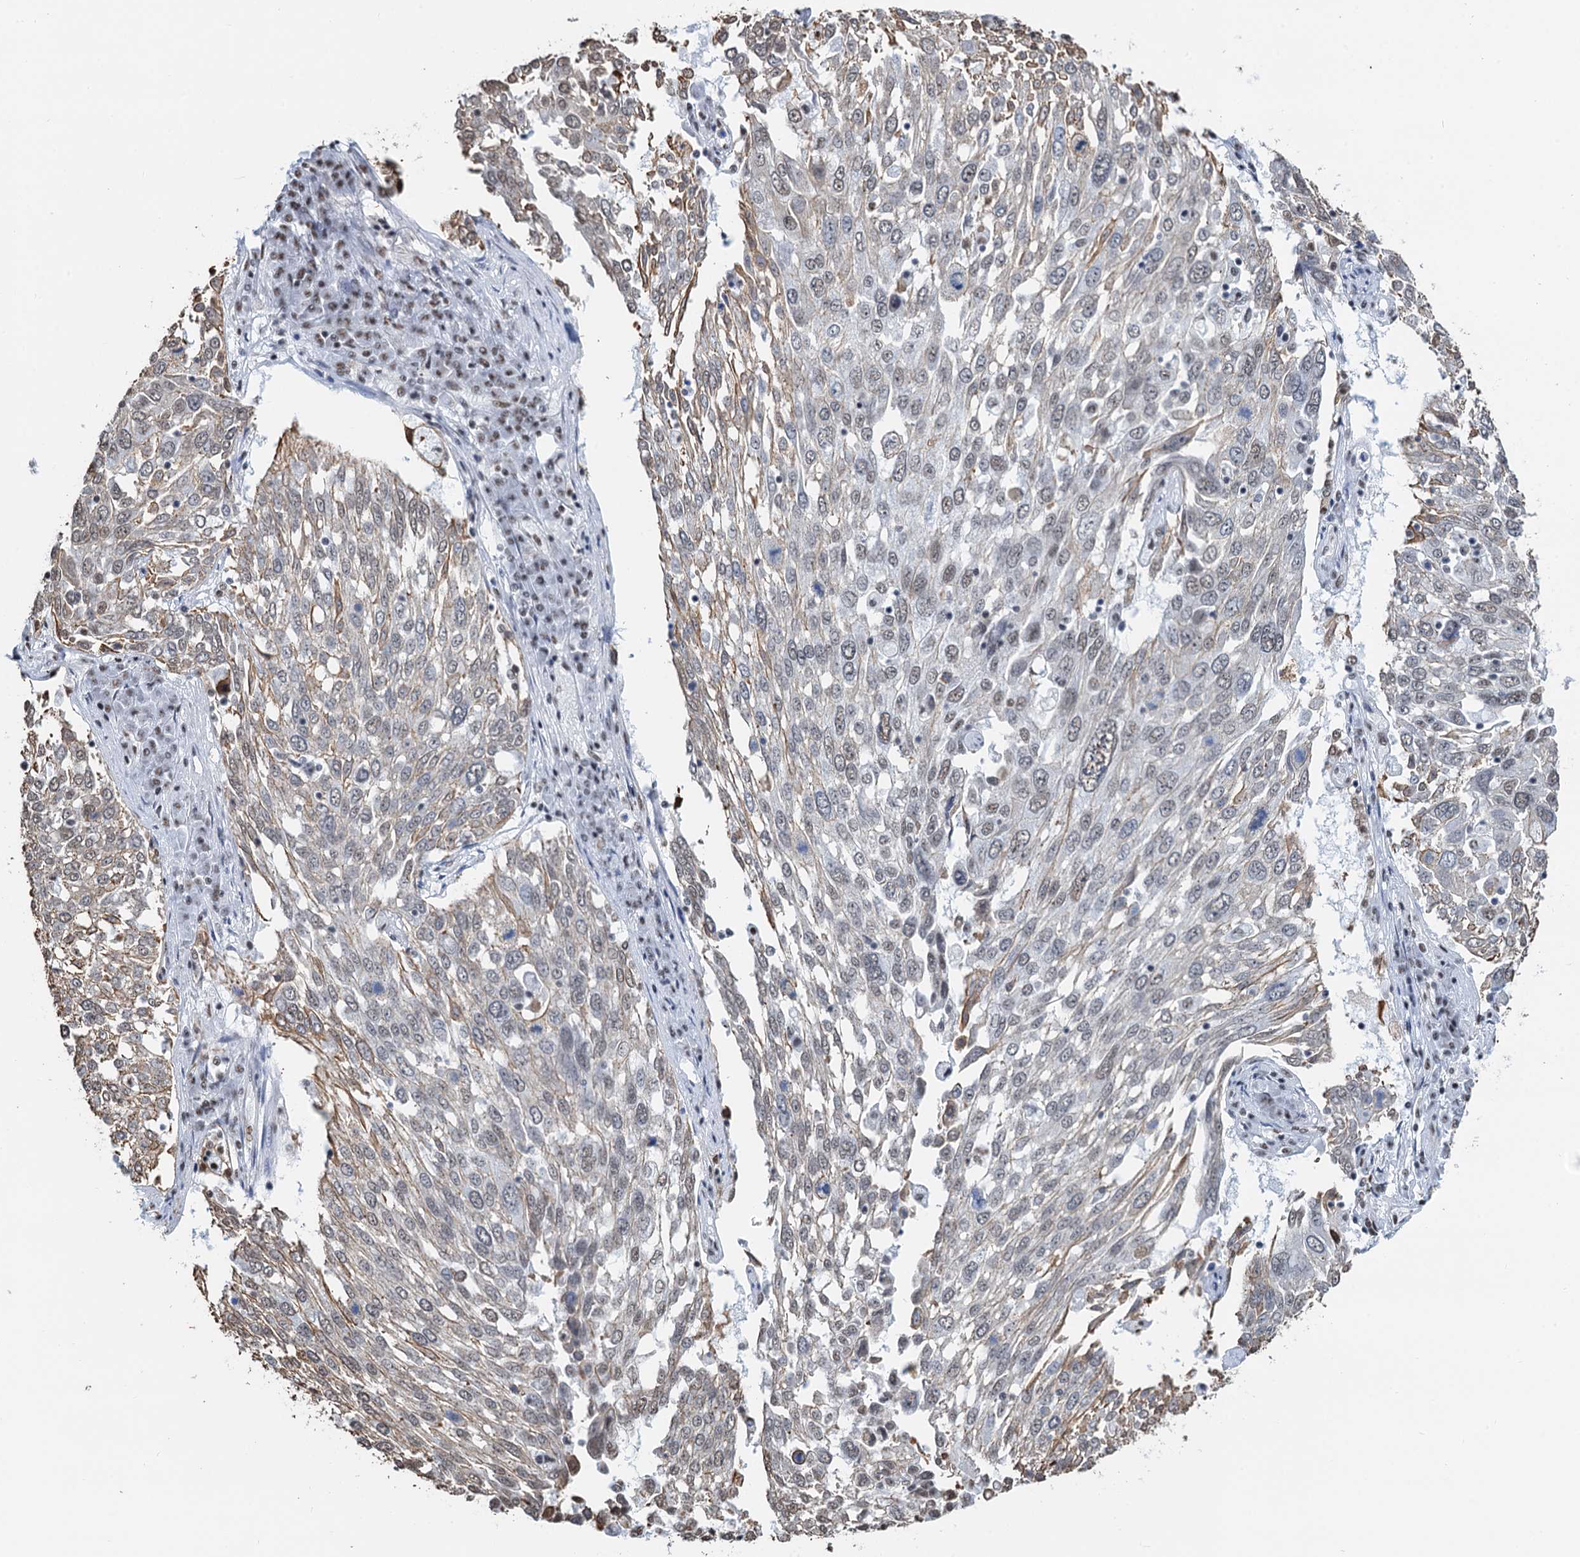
{"staining": {"intensity": "negative", "quantity": "none", "location": "none"}, "tissue": "lung cancer", "cell_type": "Tumor cells", "image_type": "cancer", "snomed": [{"axis": "morphology", "description": "Squamous cell carcinoma, NOS"}, {"axis": "topography", "description": "Lung"}], "caption": "Tumor cells show no significant protein expression in lung squamous cell carcinoma. (DAB (3,3'-diaminobenzidine) immunohistochemistry, high magnification).", "gene": "ZNF609", "patient": {"sex": "male", "age": 65}}